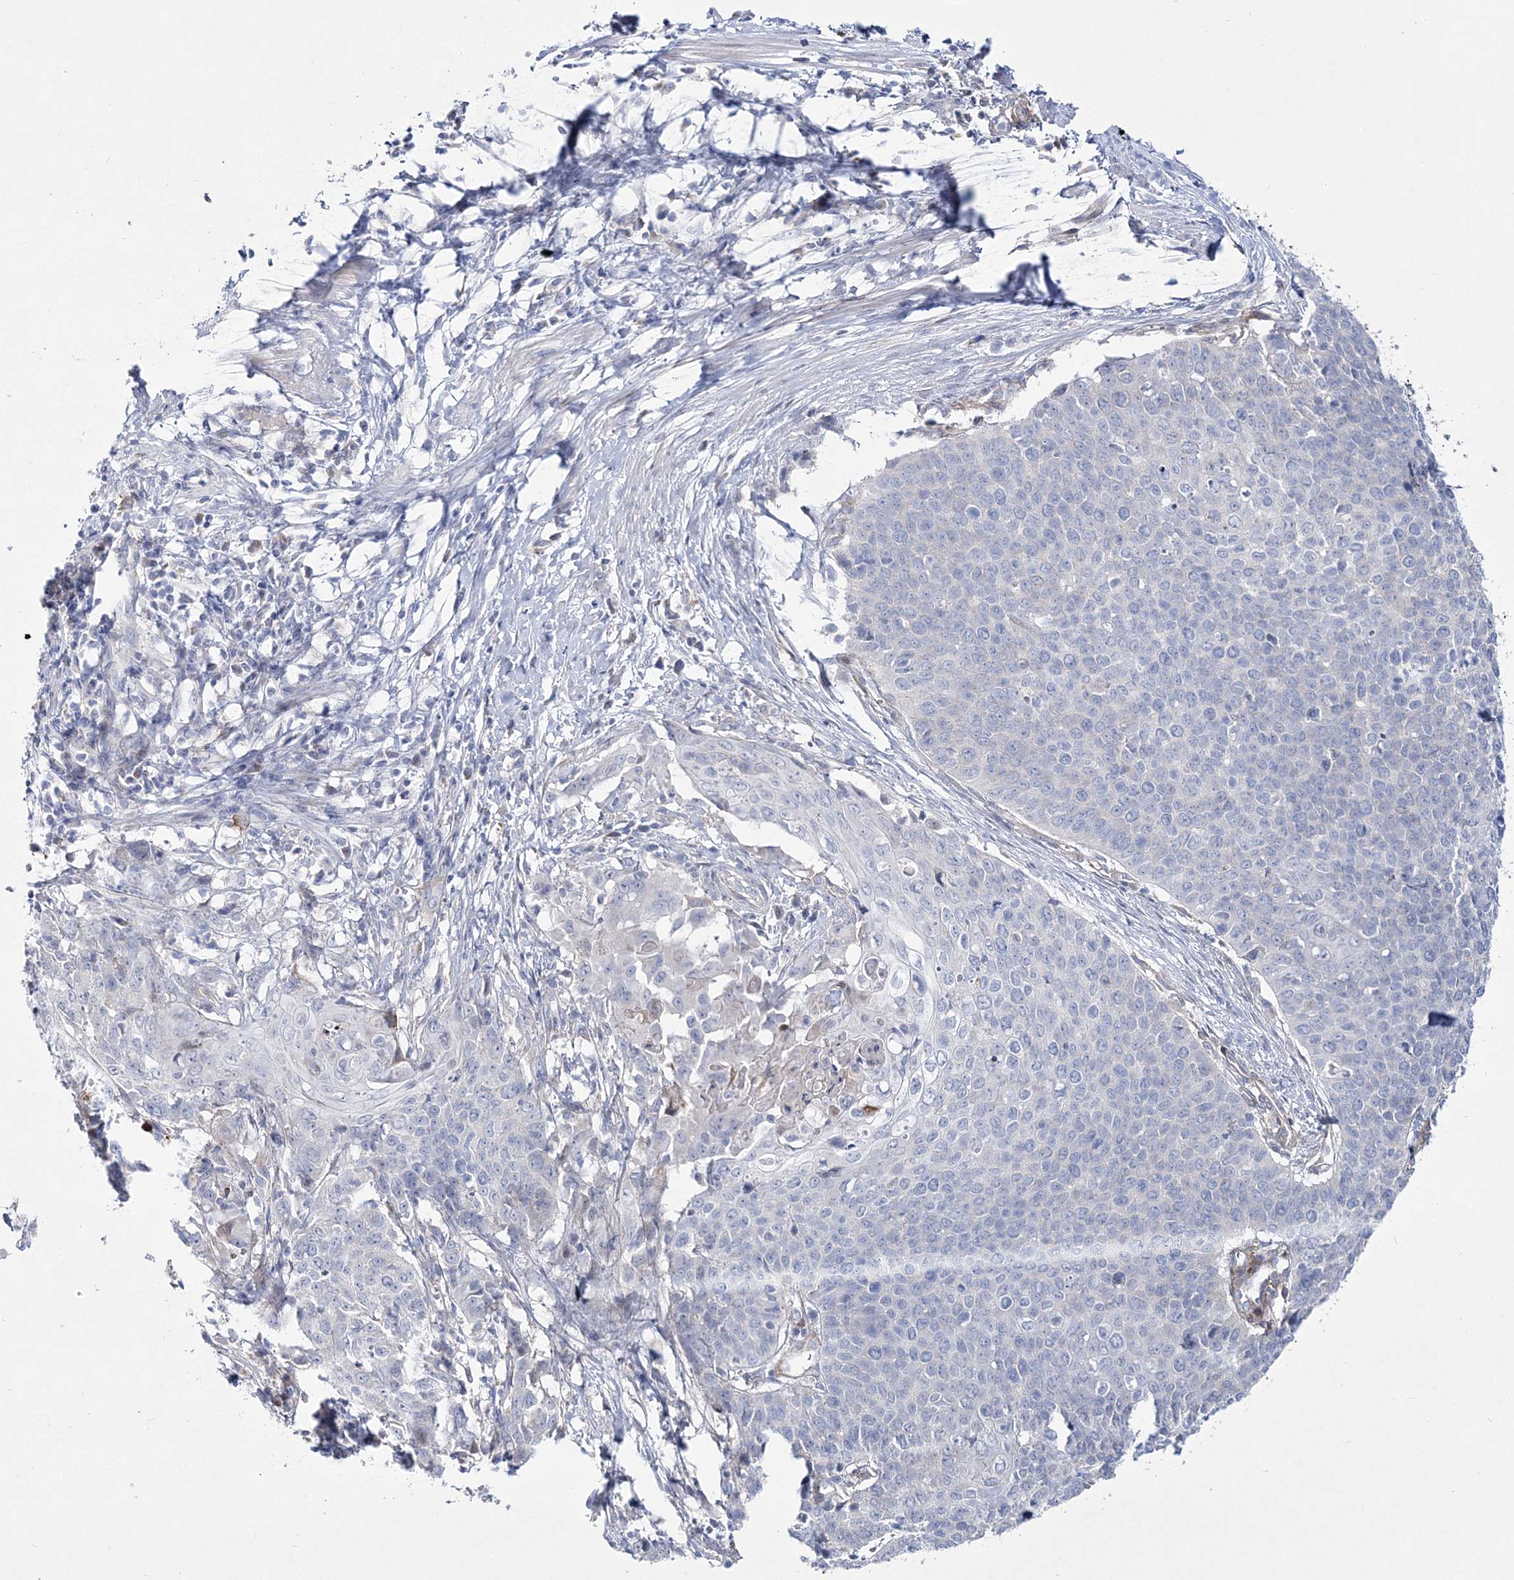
{"staining": {"intensity": "negative", "quantity": "none", "location": "none"}, "tissue": "cervical cancer", "cell_type": "Tumor cells", "image_type": "cancer", "snomed": [{"axis": "morphology", "description": "Squamous cell carcinoma, NOS"}, {"axis": "topography", "description": "Cervix"}], "caption": "Squamous cell carcinoma (cervical) was stained to show a protein in brown. There is no significant expression in tumor cells.", "gene": "ANO1", "patient": {"sex": "female", "age": 39}}